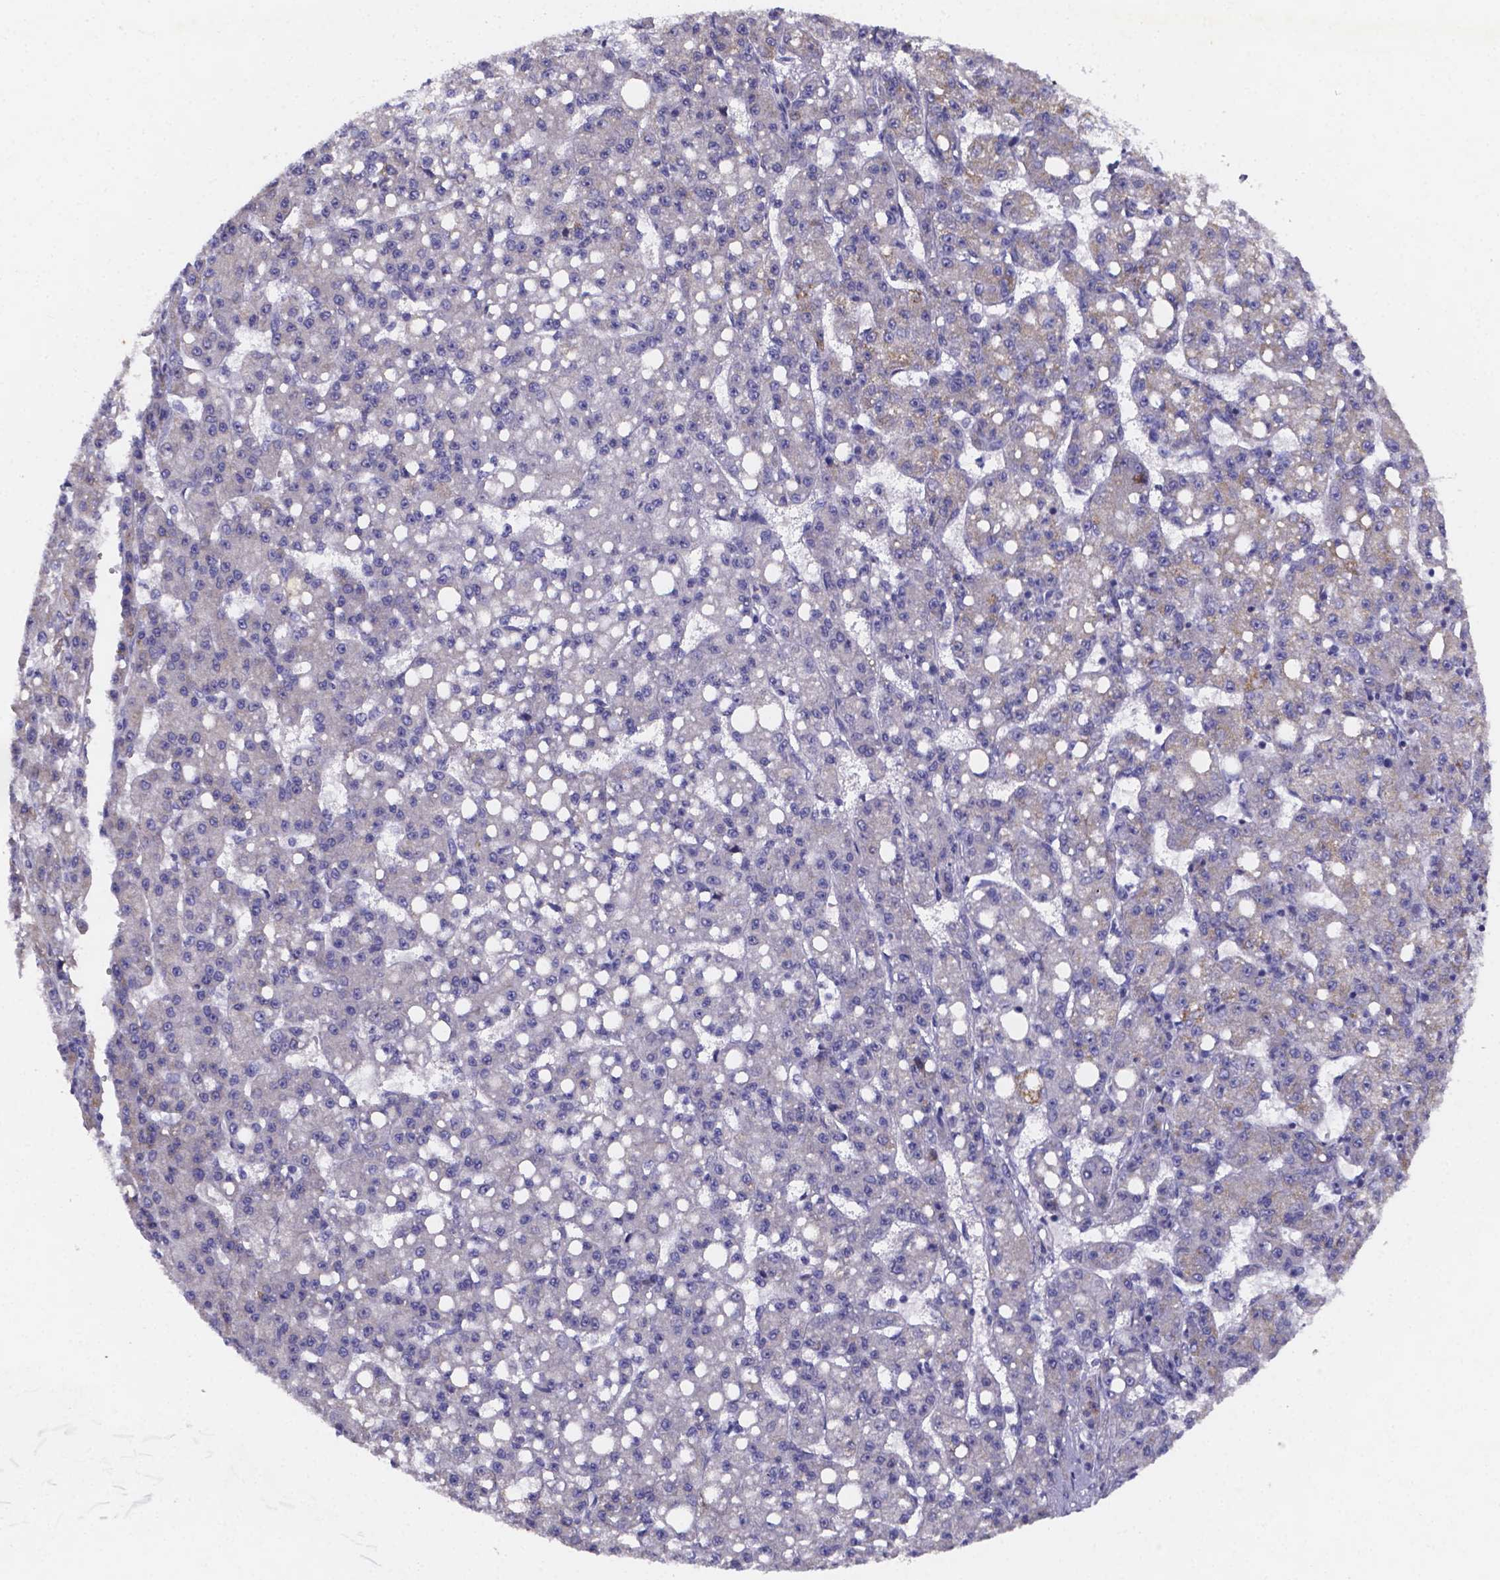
{"staining": {"intensity": "negative", "quantity": "none", "location": "none"}, "tissue": "liver cancer", "cell_type": "Tumor cells", "image_type": "cancer", "snomed": [{"axis": "morphology", "description": "Carcinoma, Hepatocellular, NOS"}, {"axis": "topography", "description": "Liver"}], "caption": "High magnification brightfield microscopy of liver cancer (hepatocellular carcinoma) stained with DAB (3,3'-diaminobenzidine) (brown) and counterstained with hematoxylin (blue): tumor cells show no significant staining.", "gene": "PAH", "patient": {"sex": "female", "age": 65}}